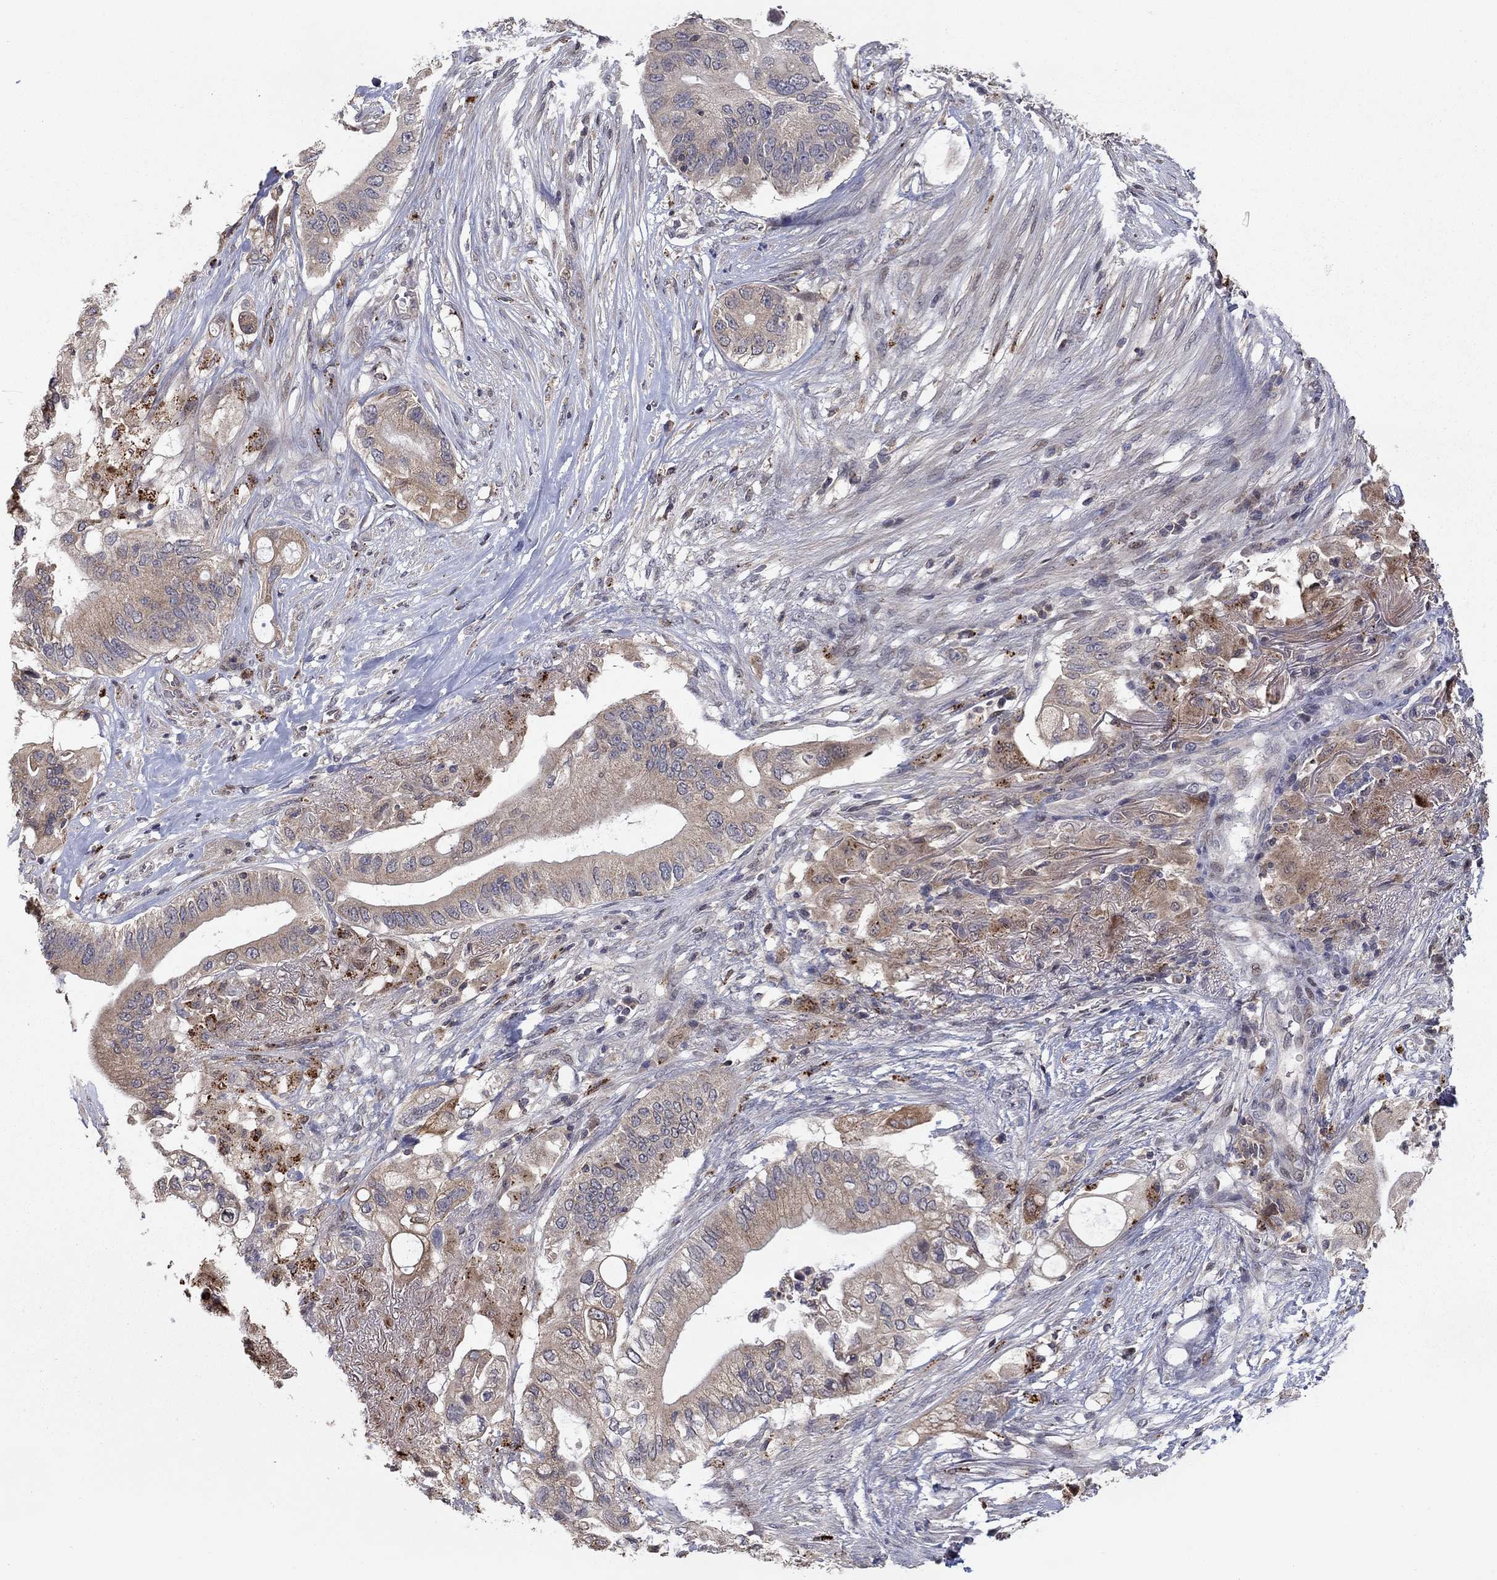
{"staining": {"intensity": "weak", "quantity": ">75%", "location": "cytoplasmic/membranous"}, "tissue": "pancreatic cancer", "cell_type": "Tumor cells", "image_type": "cancer", "snomed": [{"axis": "morphology", "description": "Adenocarcinoma, NOS"}, {"axis": "topography", "description": "Pancreas"}], "caption": "The photomicrograph demonstrates immunohistochemical staining of adenocarcinoma (pancreatic). There is weak cytoplasmic/membranous staining is seen in about >75% of tumor cells.", "gene": "LPCAT4", "patient": {"sex": "female", "age": 72}}